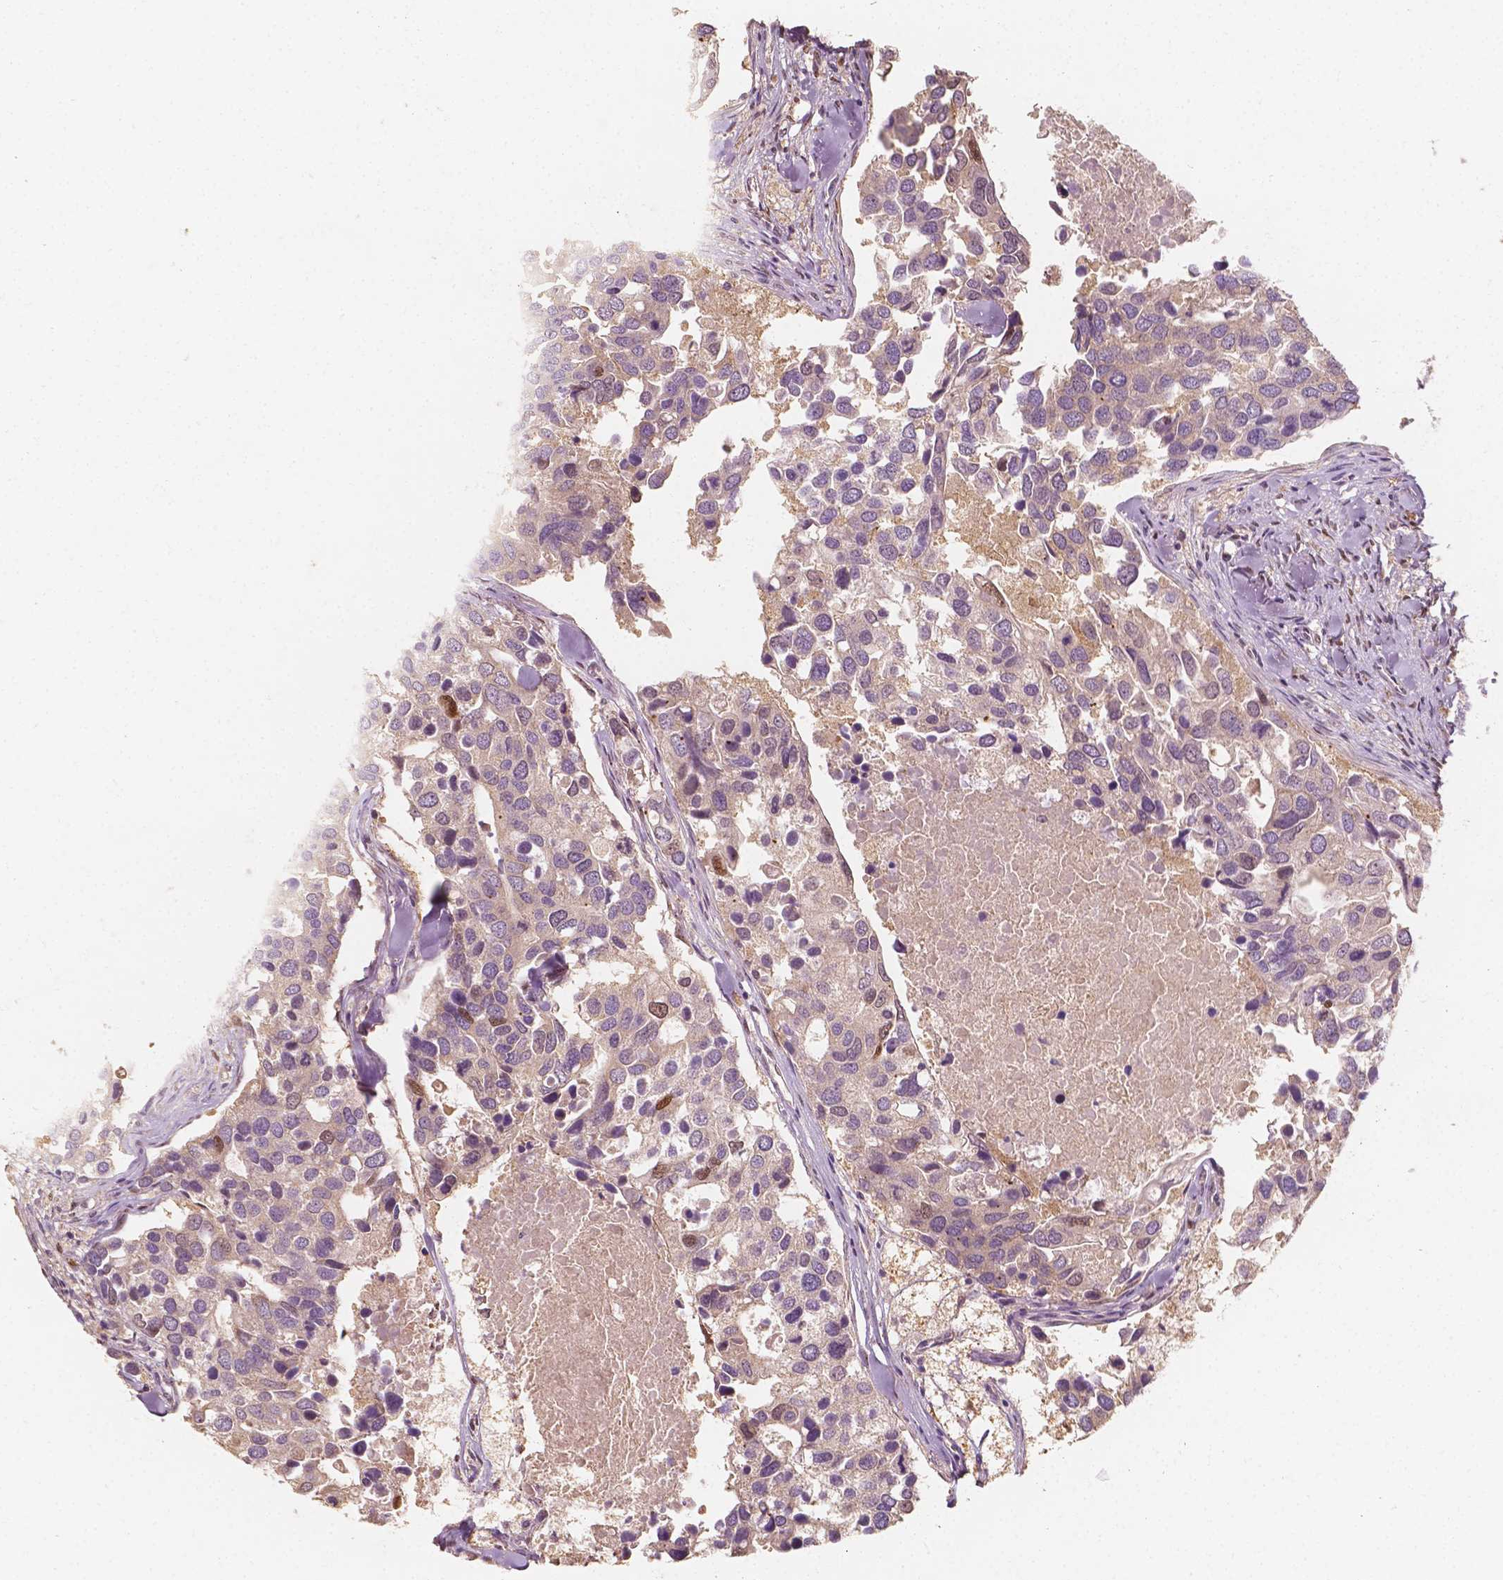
{"staining": {"intensity": "weak", "quantity": "<25%", "location": "nuclear"}, "tissue": "breast cancer", "cell_type": "Tumor cells", "image_type": "cancer", "snomed": [{"axis": "morphology", "description": "Duct carcinoma"}, {"axis": "topography", "description": "Breast"}], "caption": "A micrograph of breast cancer stained for a protein displays no brown staining in tumor cells. The staining is performed using DAB brown chromogen with nuclei counter-stained in using hematoxylin.", "gene": "TBC1D17", "patient": {"sex": "female", "age": 83}}